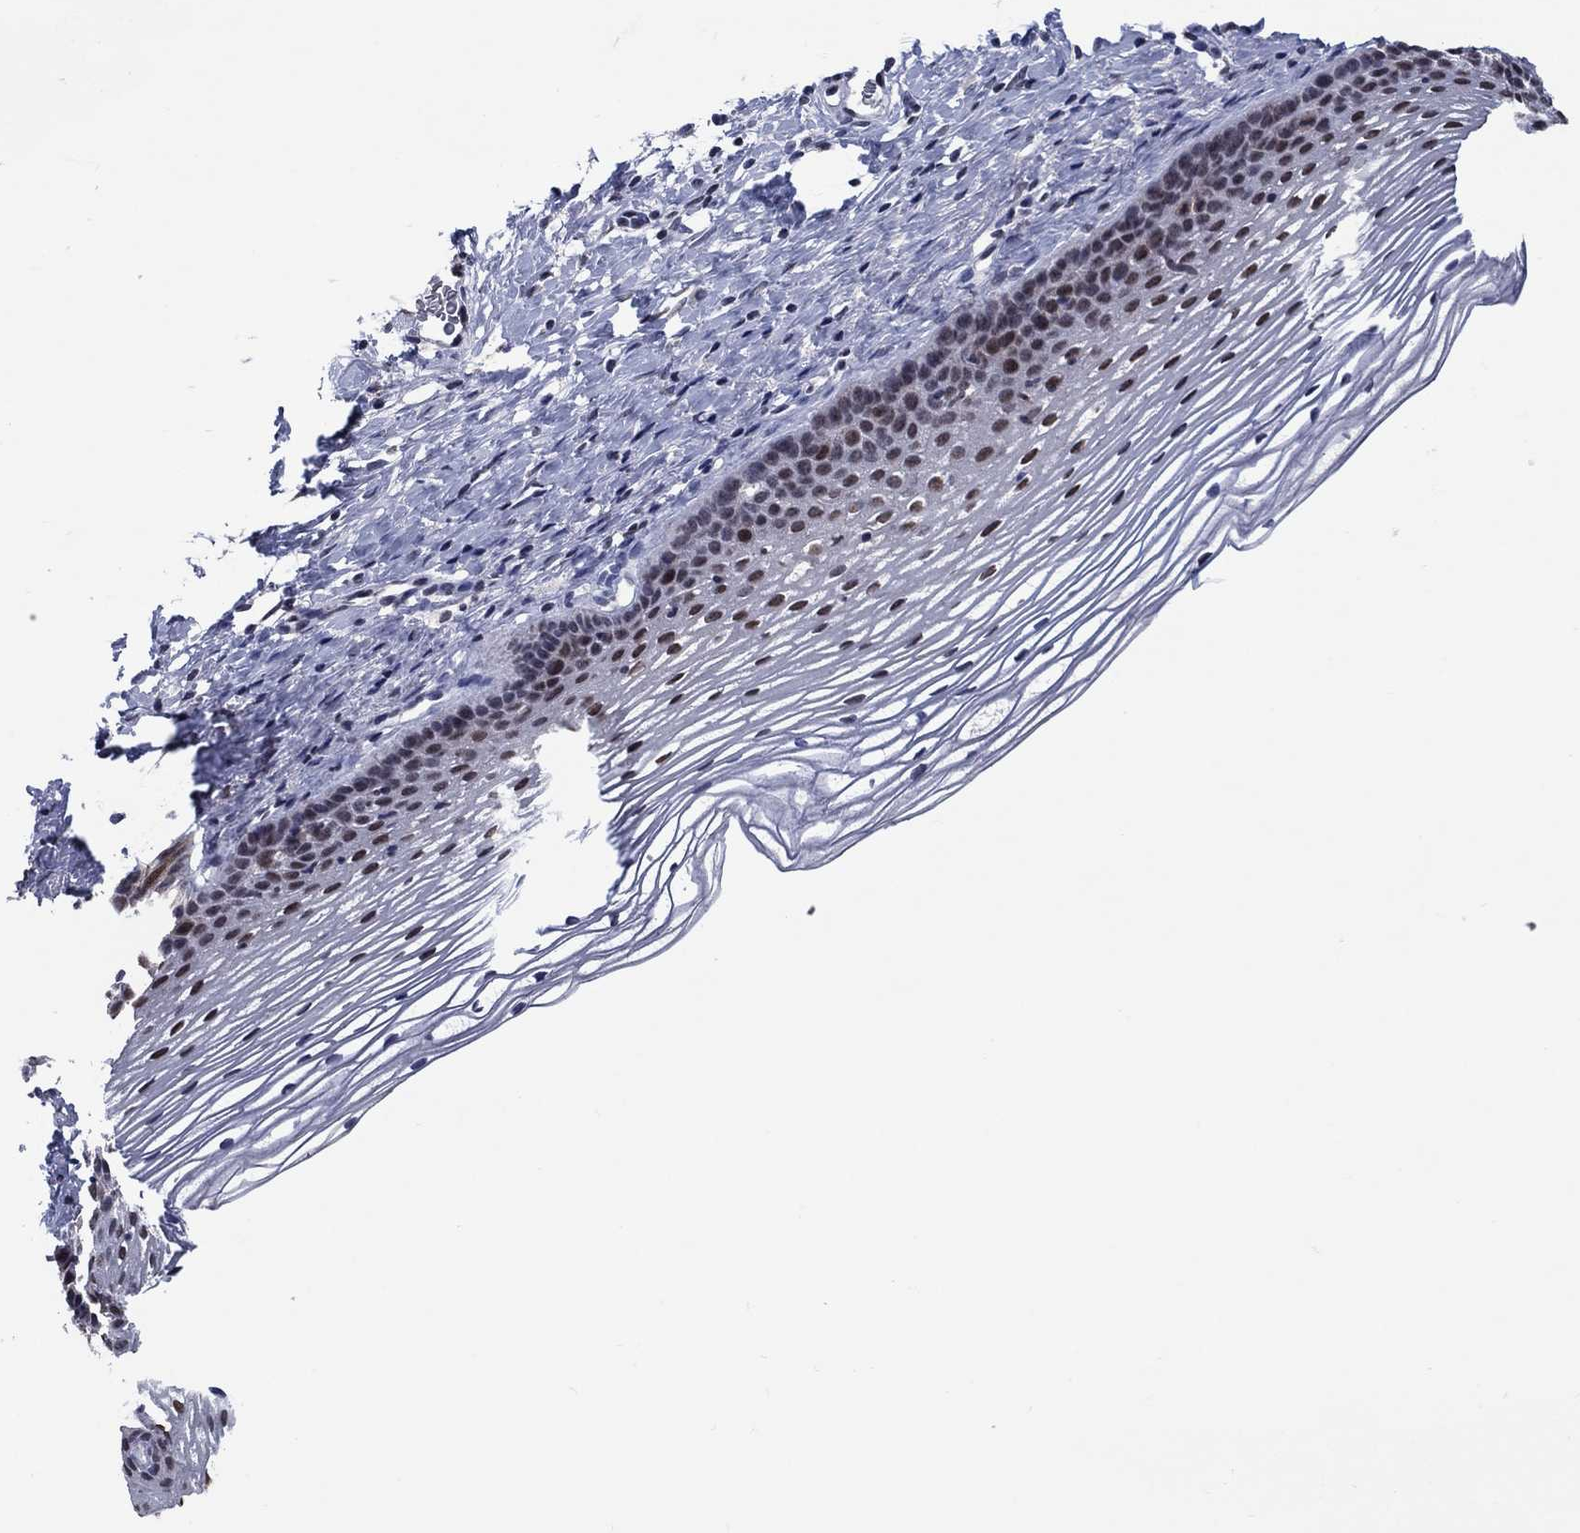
{"staining": {"intensity": "strong", "quantity": "<25%", "location": "nuclear"}, "tissue": "cervix", "cell_type": "Squamous epithelial cells", "image_type": "normal", "snomed": [{"axis": "morphology", "description": "Normal tissue, NOS"}, {"axis": "topography", "description": "Cervix"}], "caption": "Immunohistochemistry (DAB) staining of benign cervix demonstrates strong nuclear protein positivity in about <25% of squamous epithelial cells.", "gene": "TYMS", "patient": {"sex": "female", "age": 39}}